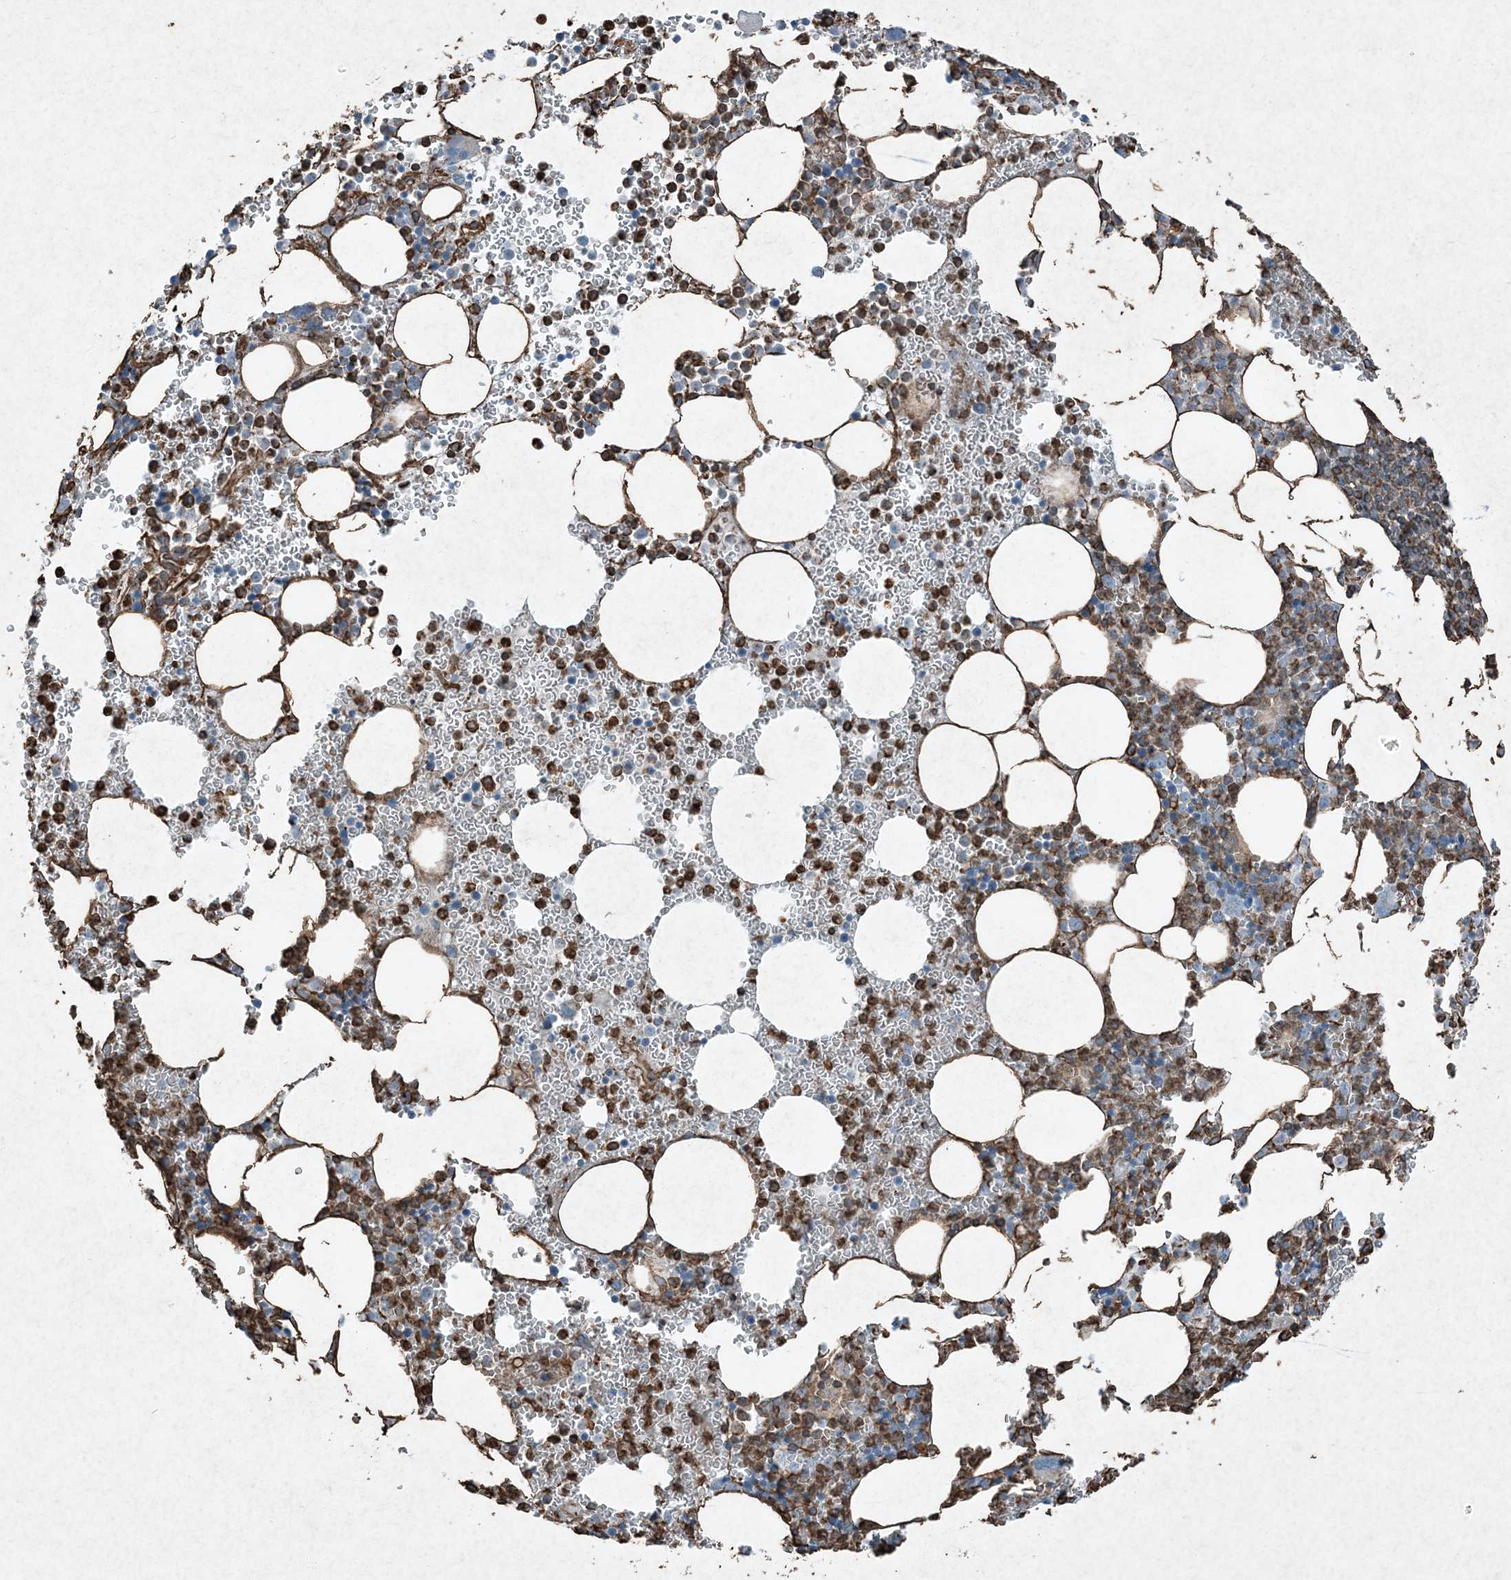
{"staining": {"intensity": "strong", "quantity": "25%-75%", "location": "cytoplasmic/membranous"}, "tissue": "bone marrow", "cell_type": "Hematopoietic cells", "image_type": "normal", "snomed": [{"axis": "morphology", "description": "Normal tissue, NOS"}, {"axis": "topography", "description": "Bone marrow"}], "caption": "A high-resolution micrograph shows immunohistochemistry staining of benign bone marrow, which reveals strong cytoplasmic/membranous positivity in approximately 25%-75% of hematopoietic cells.", "gene": "RYK", "patient": {"sex": "female", "age": 78}}